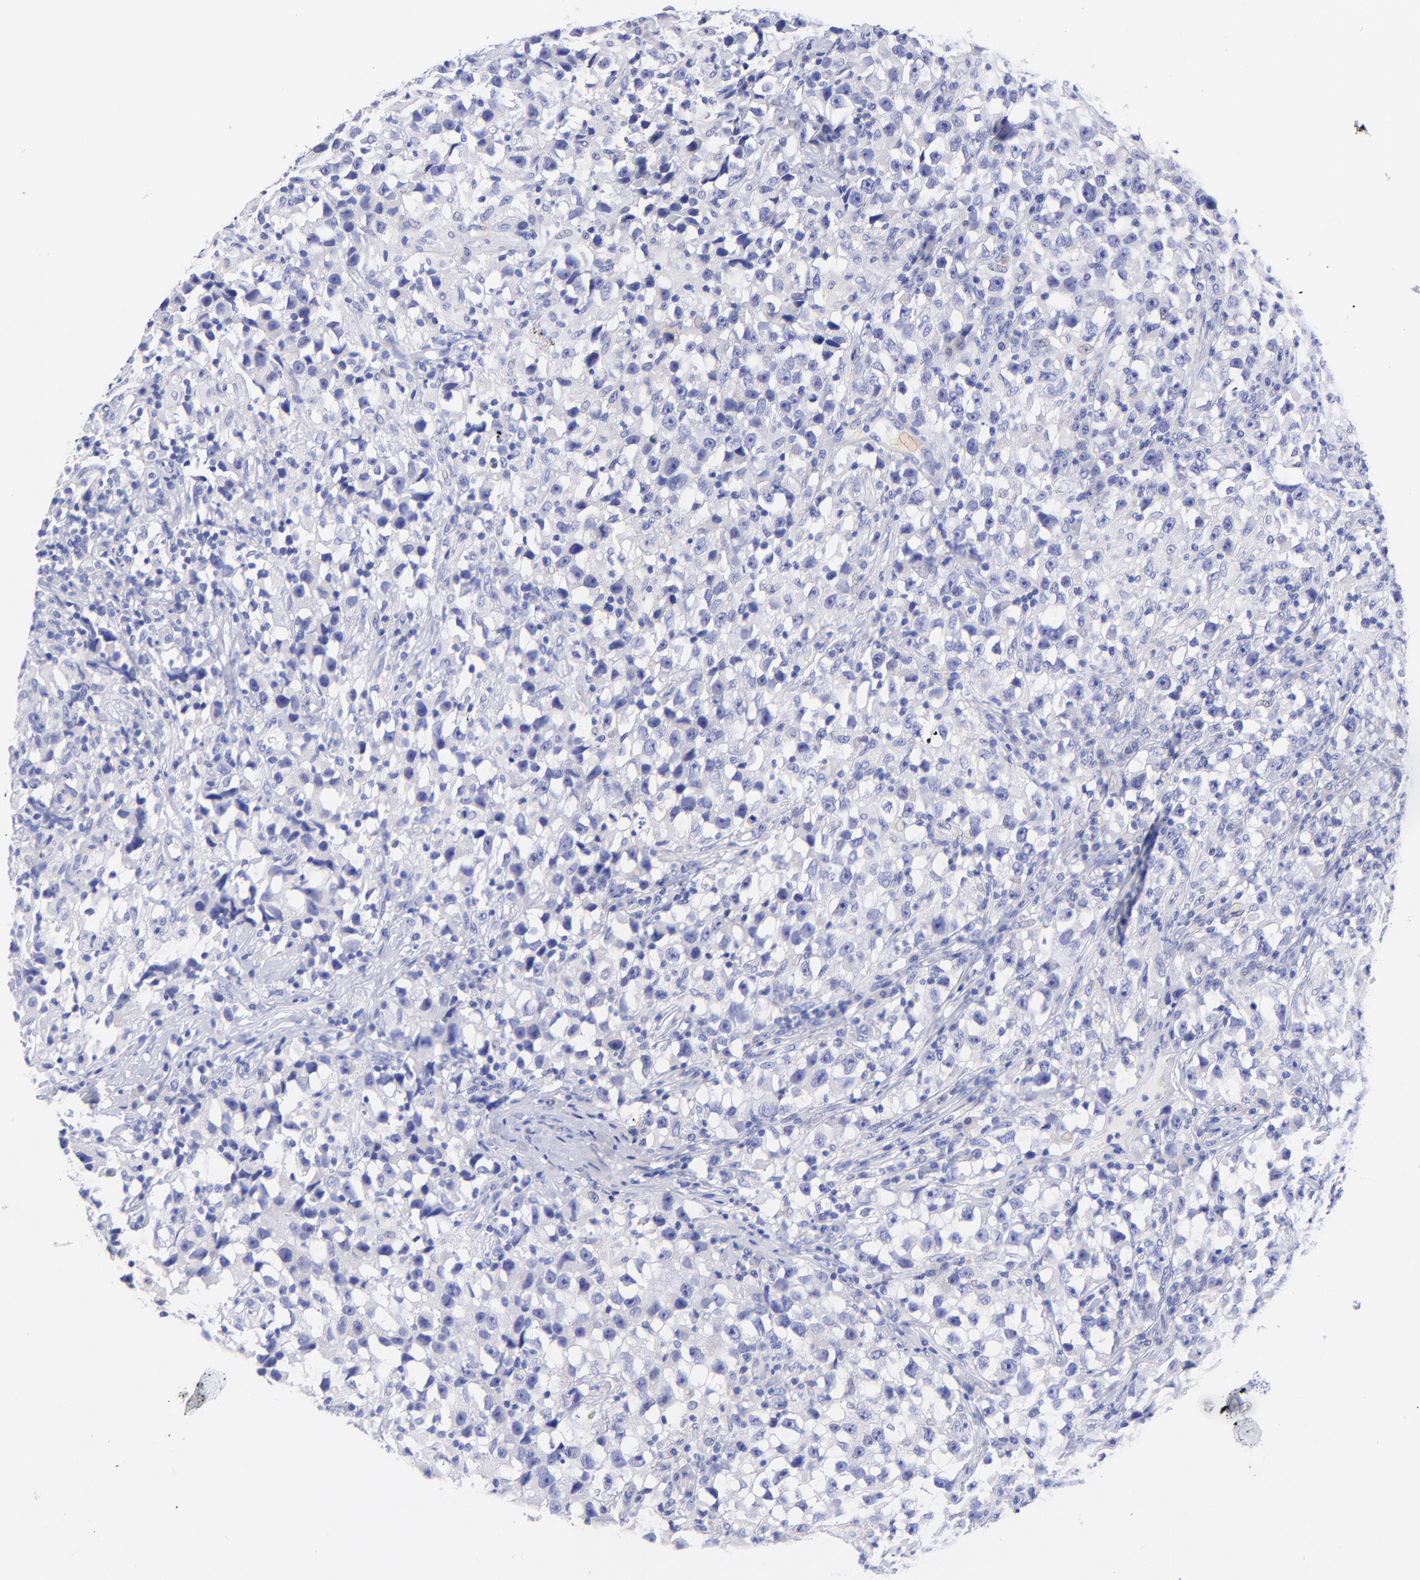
{"staining": {"intensity": "negative", "quantity": "none", "location": "none"}, "tissue": "testis cancer", "cell_type": "Tumor cells", "image_type": "cancer", "snomed": [{"axis": "morphology", "description": "Seminoma, NOS"}, {"axis": "topography", "description": "Testis"}], "caption": "Photomicrograph shows no protein staining in tumor cells of testis cancer (seminoma) tissue.", "gene": "GPHN", "patient": {"sex": "male", "age": 33}}